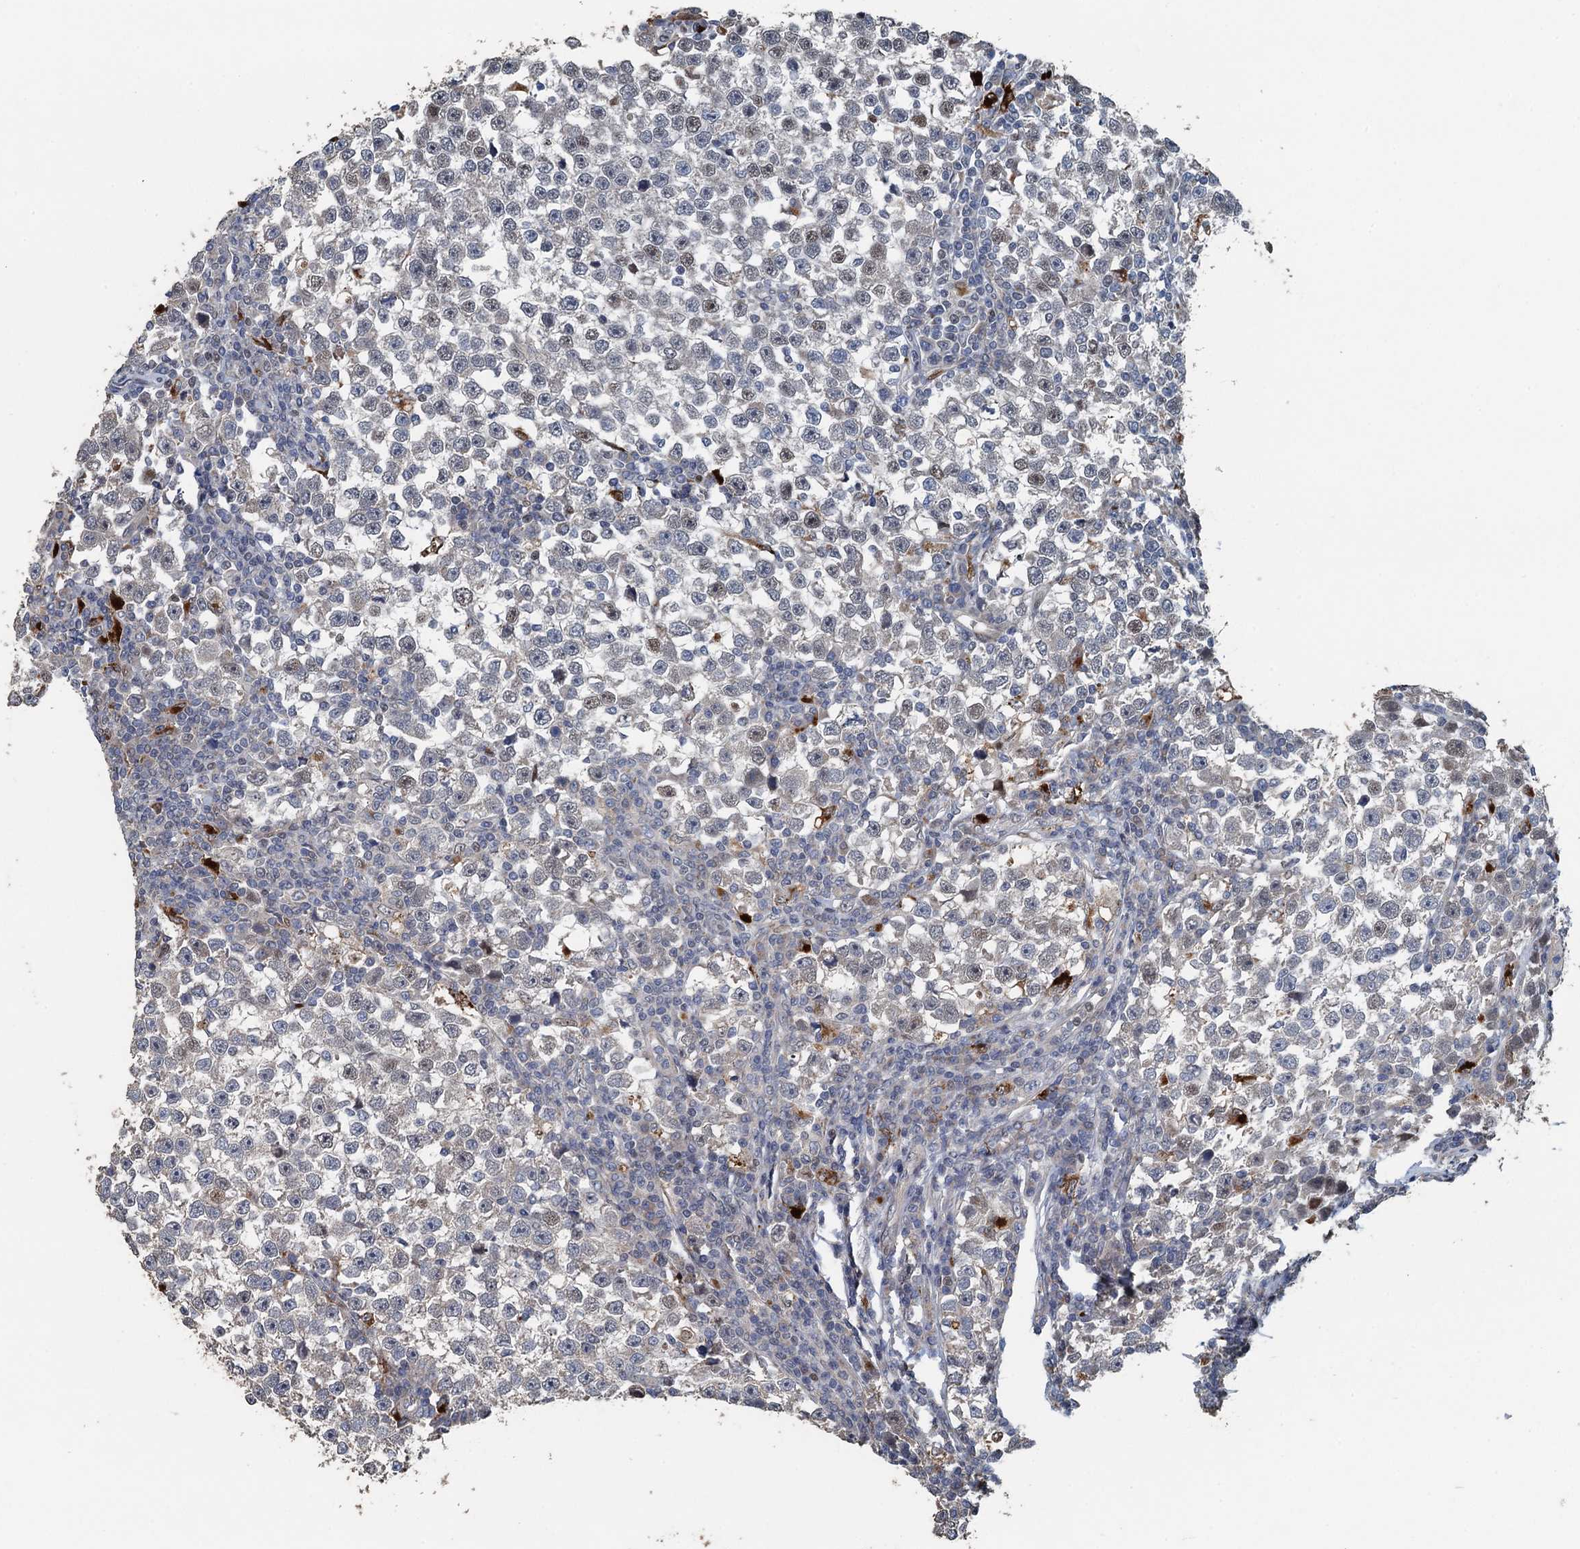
{"staining": {"intensity": "weak", "quantity": "<25%", "location": "nuclear"}, "tissue": "testis cancer", "cell_type": "Tumor cells", "image_type": "cancer", "snomed": [{"axis": "morphology", "description": "Normal tissue, NOS"}, {"axis": "morphology", "description": "Seminoma, NOS"}, {"axis": "topography", "description": "Testis"}], "caption": "This is an IHC image of testis seminoma. There is no positivity in tumor cells.", "gene": "AGRN", "patient": {"sex": "male", "age": 43}}